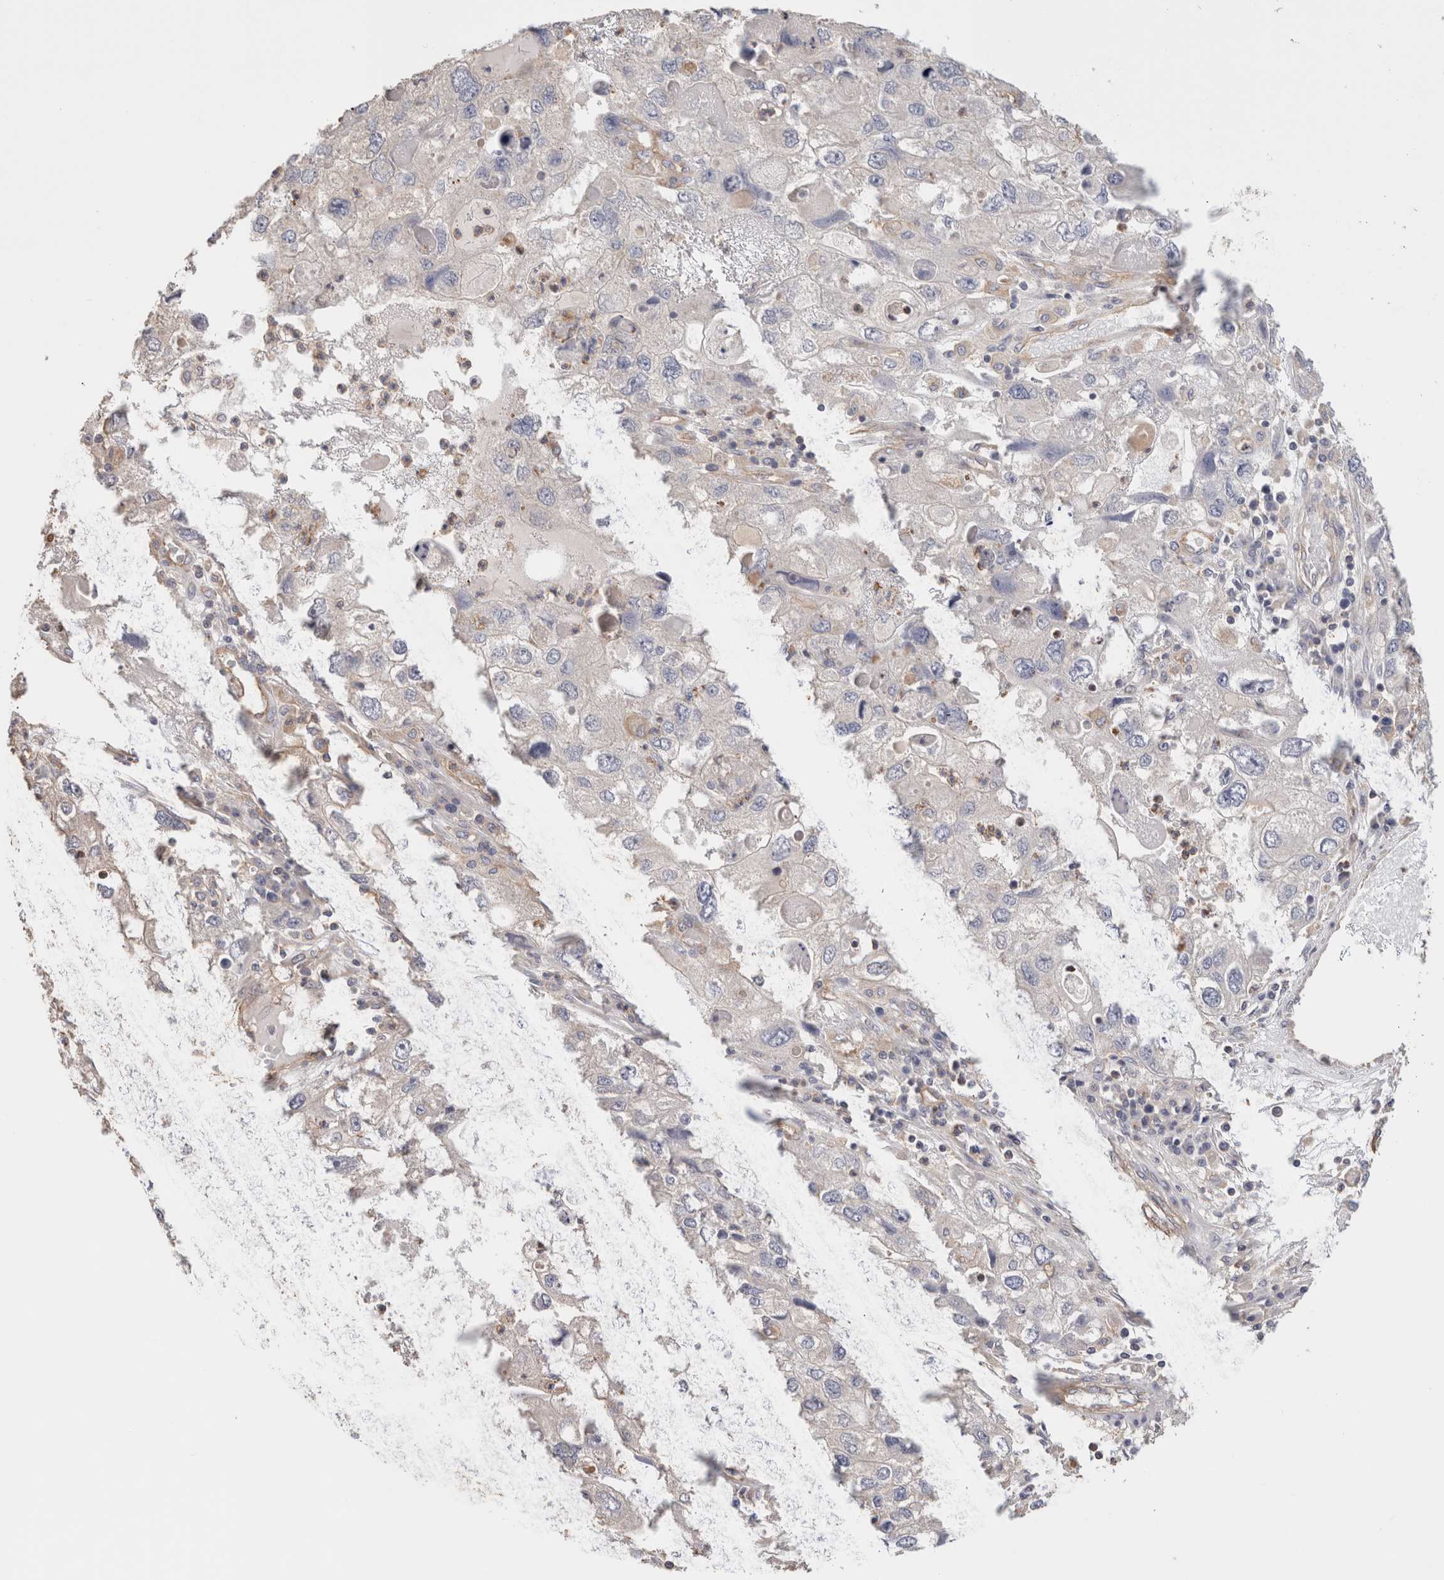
{"staining": {"intensity": "negative", "quantity": "none", "location": "none"}, "tissue": "endometrial cancer", "cell_type": "Tumor cells", "image_type": "cancer", "snomed": [{"axis": "morphology", "description": "Adenocarcinoma, NOS"}, {"axis": "topography", "description": "Endometrium"}], "caption": "The histopathology image displays no staining of tumor cells in endometrial adenocarcinoma.", "gene": "CFAP418", "patient": {"sex": "female", "age": 49}}